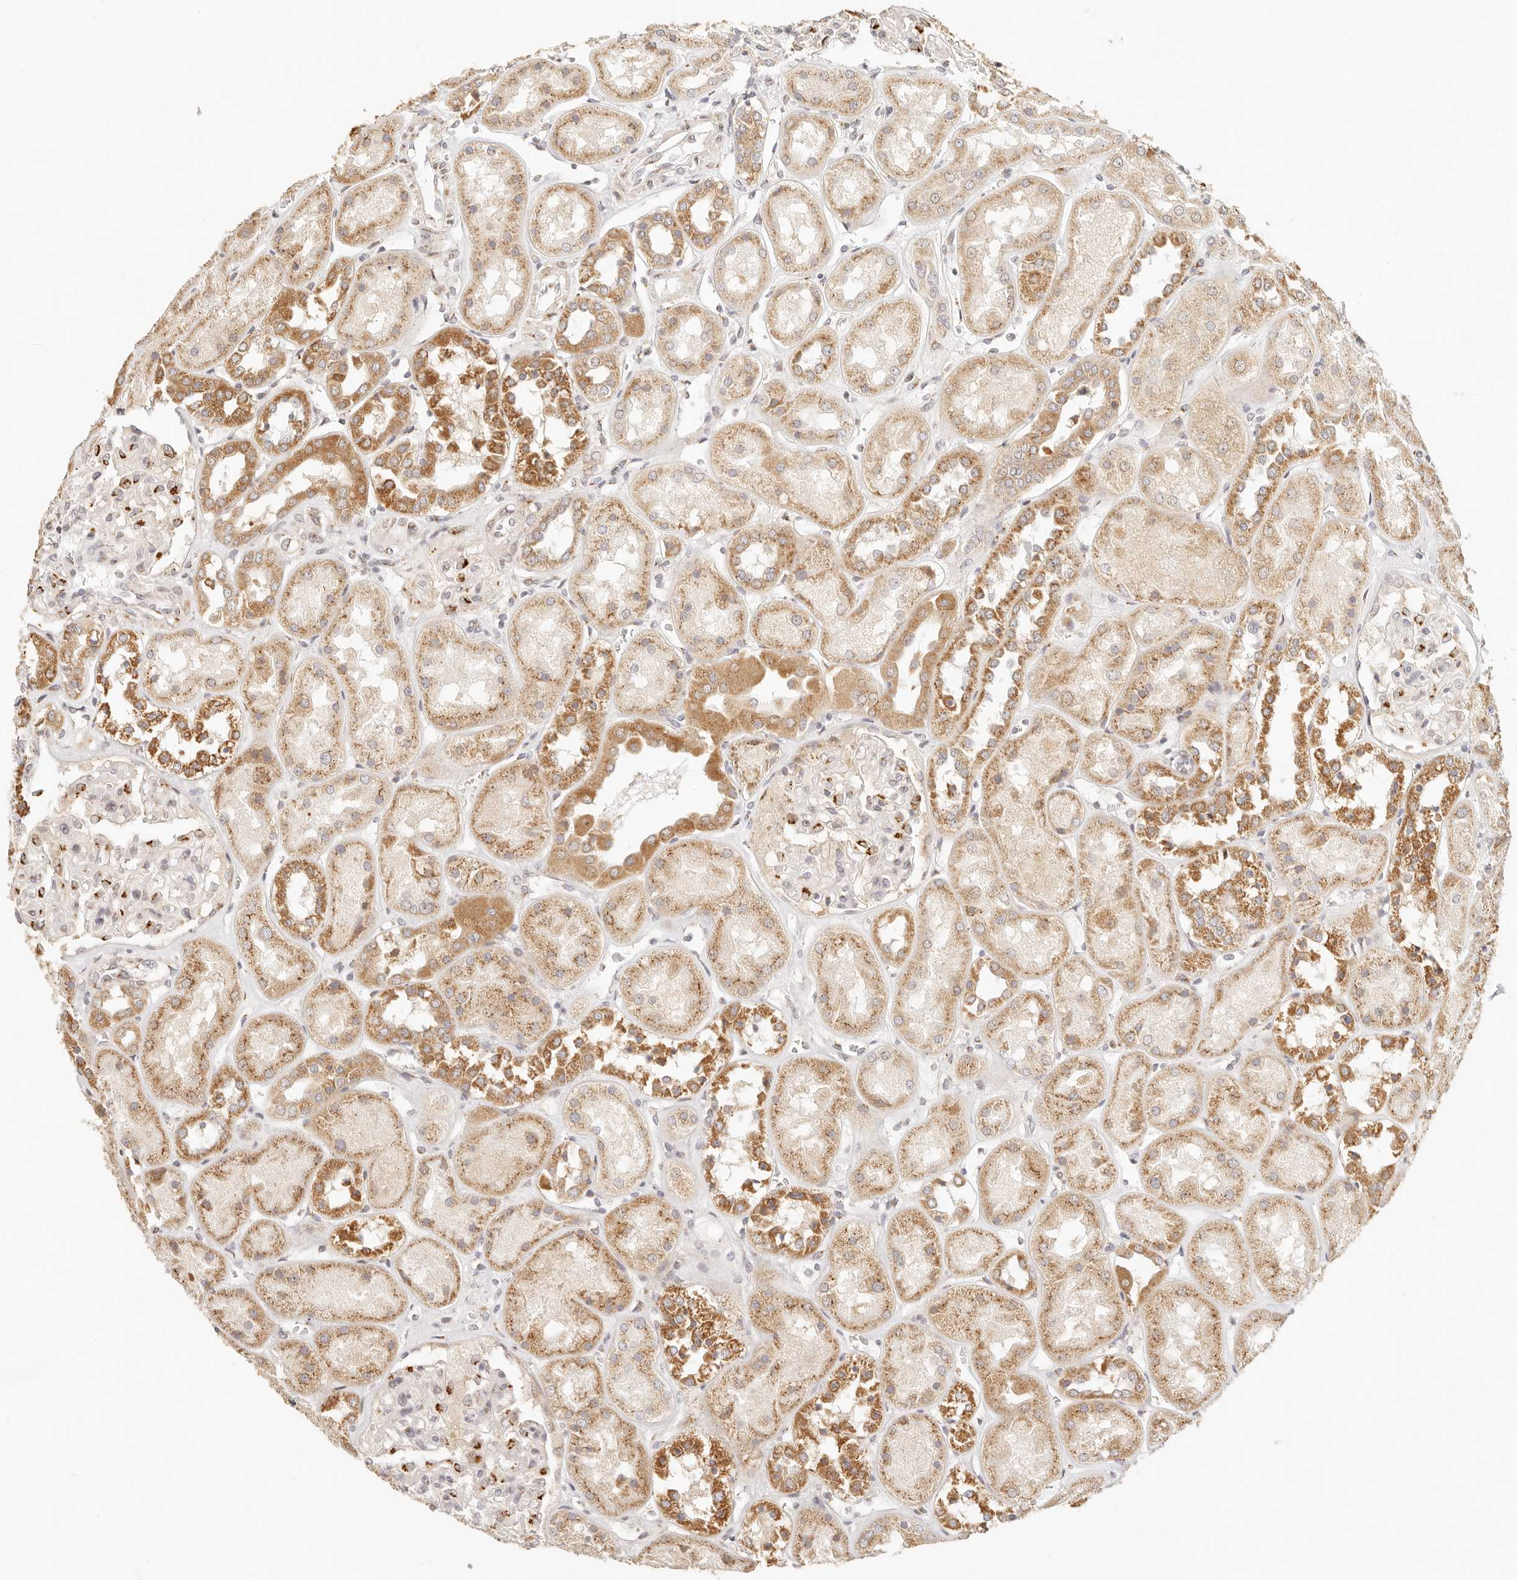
{"staining": {"intensity": "strong", "quantity": "<25%", "location": "cytoplasmic/membranous"}, "tissue": "kidney", "cell_type": "Cells in glomeruli", "image_type": "normal", "snomed": [{"axis": "morphology", "description": "Normal tissue, NOS"}, {"axis": "topography", "description": "Kidney"}], "caption": "The photomicrograph displays staining of unremarkable kidney, revealing strong cytoplasmic/membranous protein positivity (brown color) within cells in glomeruli.", "gene": "FAM20B", "patient": {"sex": "male", "age": 70}}